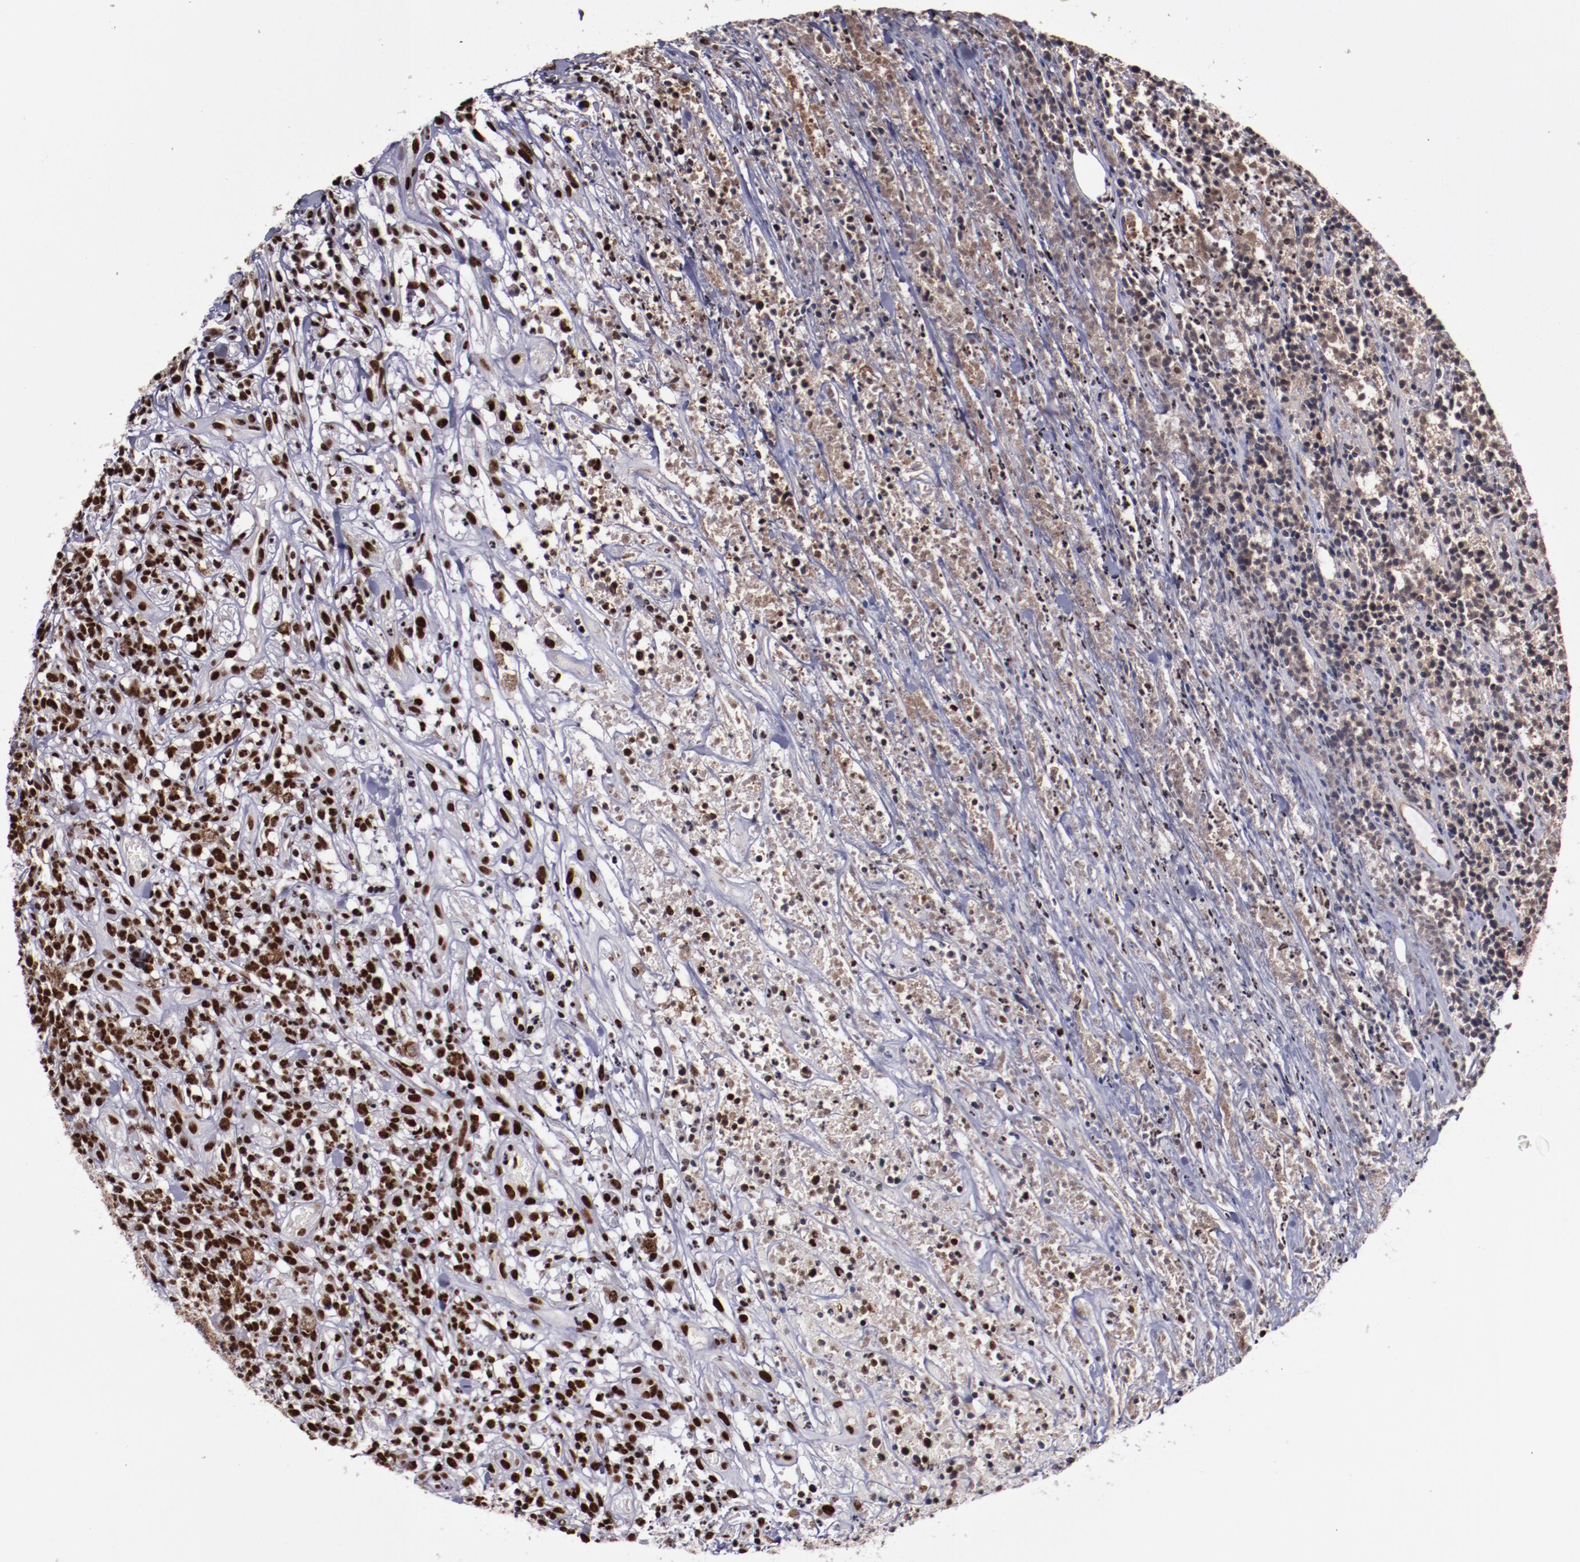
{"staining": {"intensity": "moderate", "quantity": ">75%", "location": "nuclear"}, "tissue": "lymphoma", "cell_type": "Tumor cells", "image_type": "cancer", "snomed": [{"axis": "morphology", "description": "Malignant lymphoma, non-Hodgkin's type, High grade"}, {"axis": "topography", "description": "Lymph node"}], "caption": "Lymphoma stained with immunohistochemistry shows moderate nuclear positivity in about >75% of tumor cells. The staining is performed using DAB (3,3'-diaminobenzidine) brown chromogen to label protein expression. The nuclei are counter-stained blue using hematoxylin.", "gene": "ERH", "patient": {"sex": "female", "age": 73}}